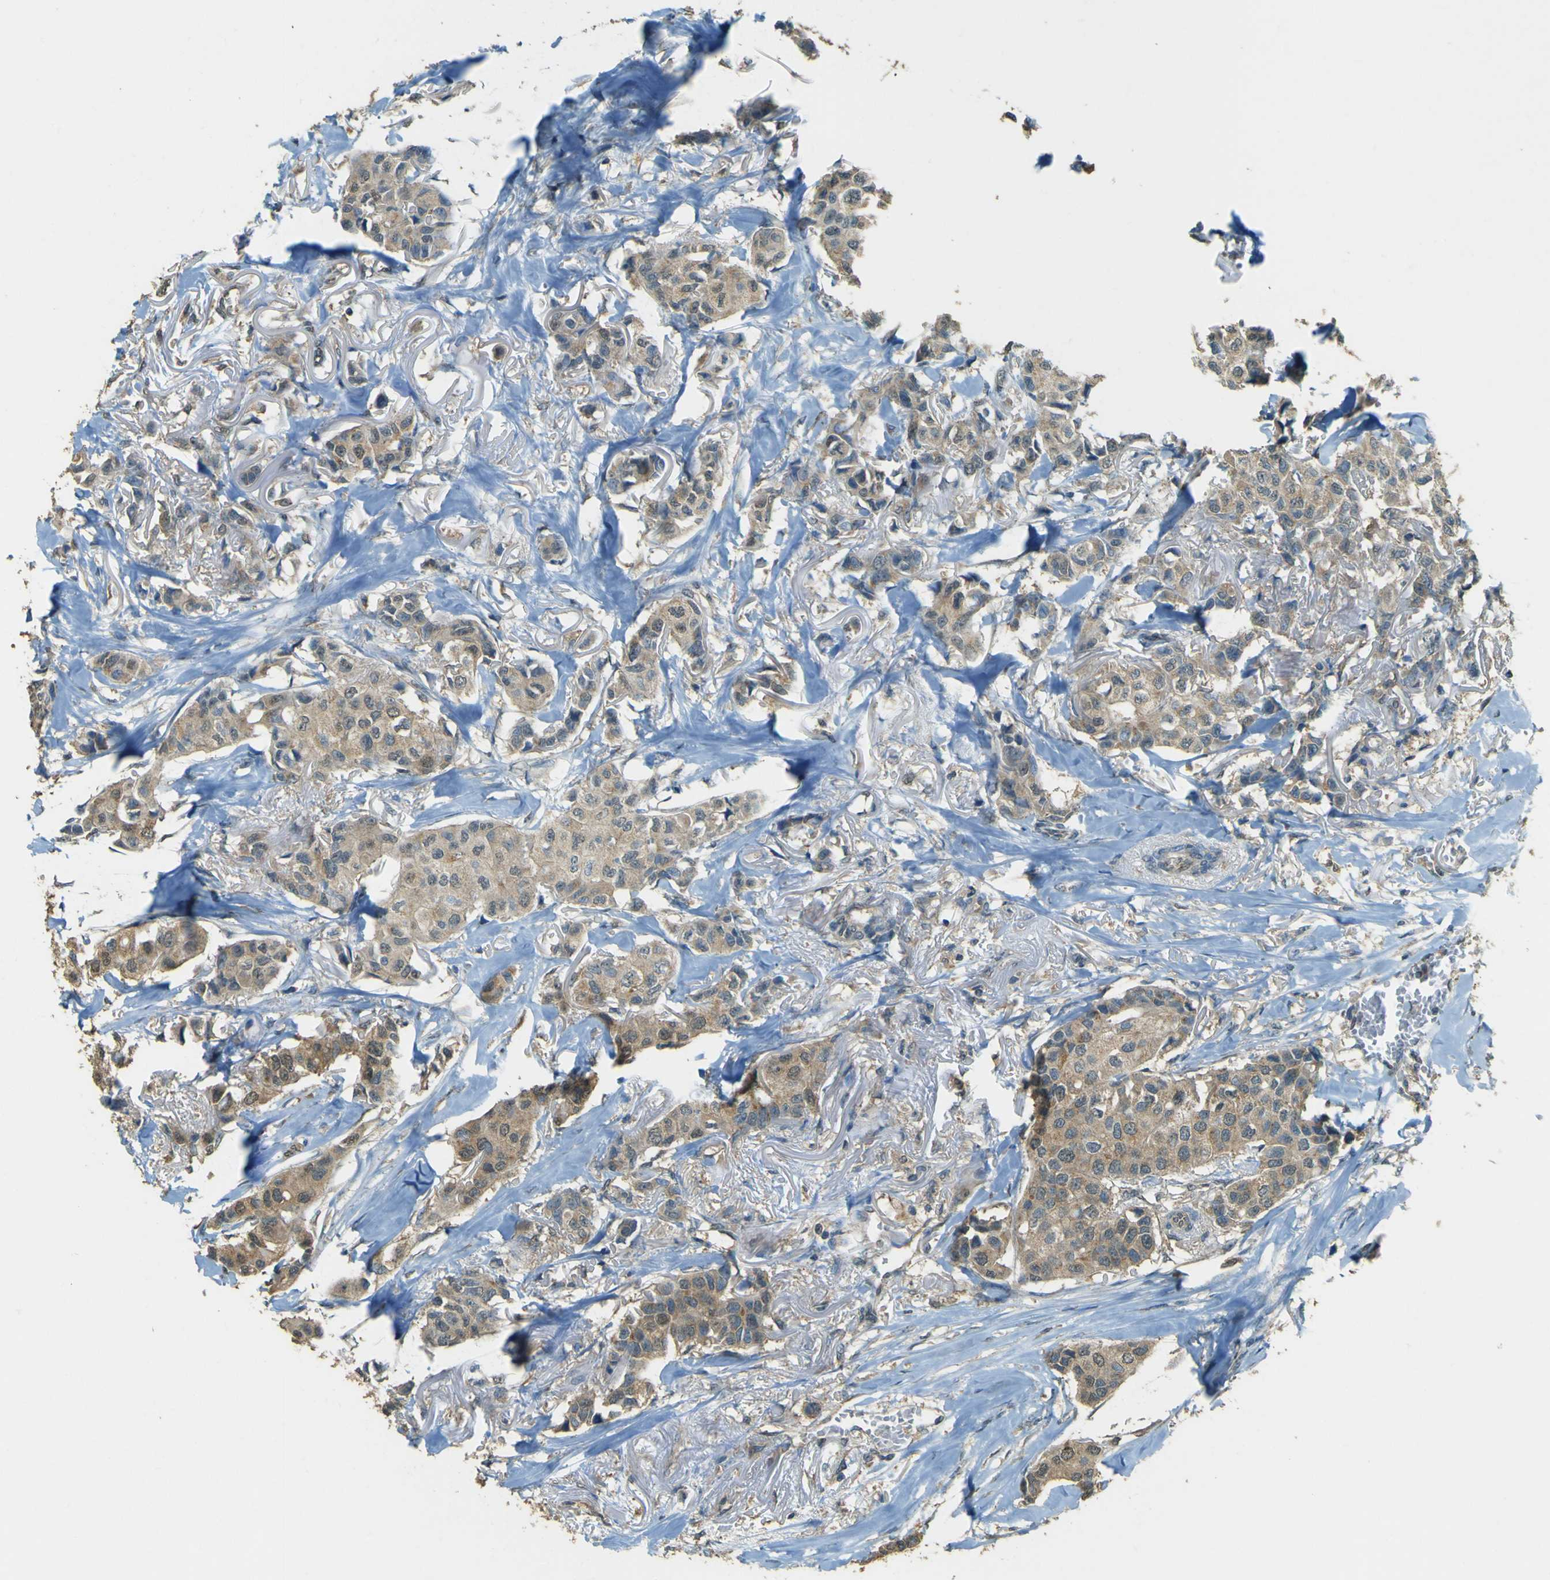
{"staining": {"intensity": "weak", "quantity": ">75%", "location": "cytoplasmic/membranous"}, "tissue": "breast cancer", "cell_type": "Tumor cells", "image_type": "cancer", "snomed": [{"axis": "morphology", "description": "Duct carcinoma"}, {"axis": "topography", "description": "Breast"}], "caption": "Brown immunohistochemical staining in invasive ductal carcinoma (breast) shows weak cytoplasmic/membranous positivity in about >75% of tumor cells. (DAB = brown stain, brightfield microscopy at high magnification).", "gene": "GOLGA1", "patient": {"sex": "female", "age": 80}}